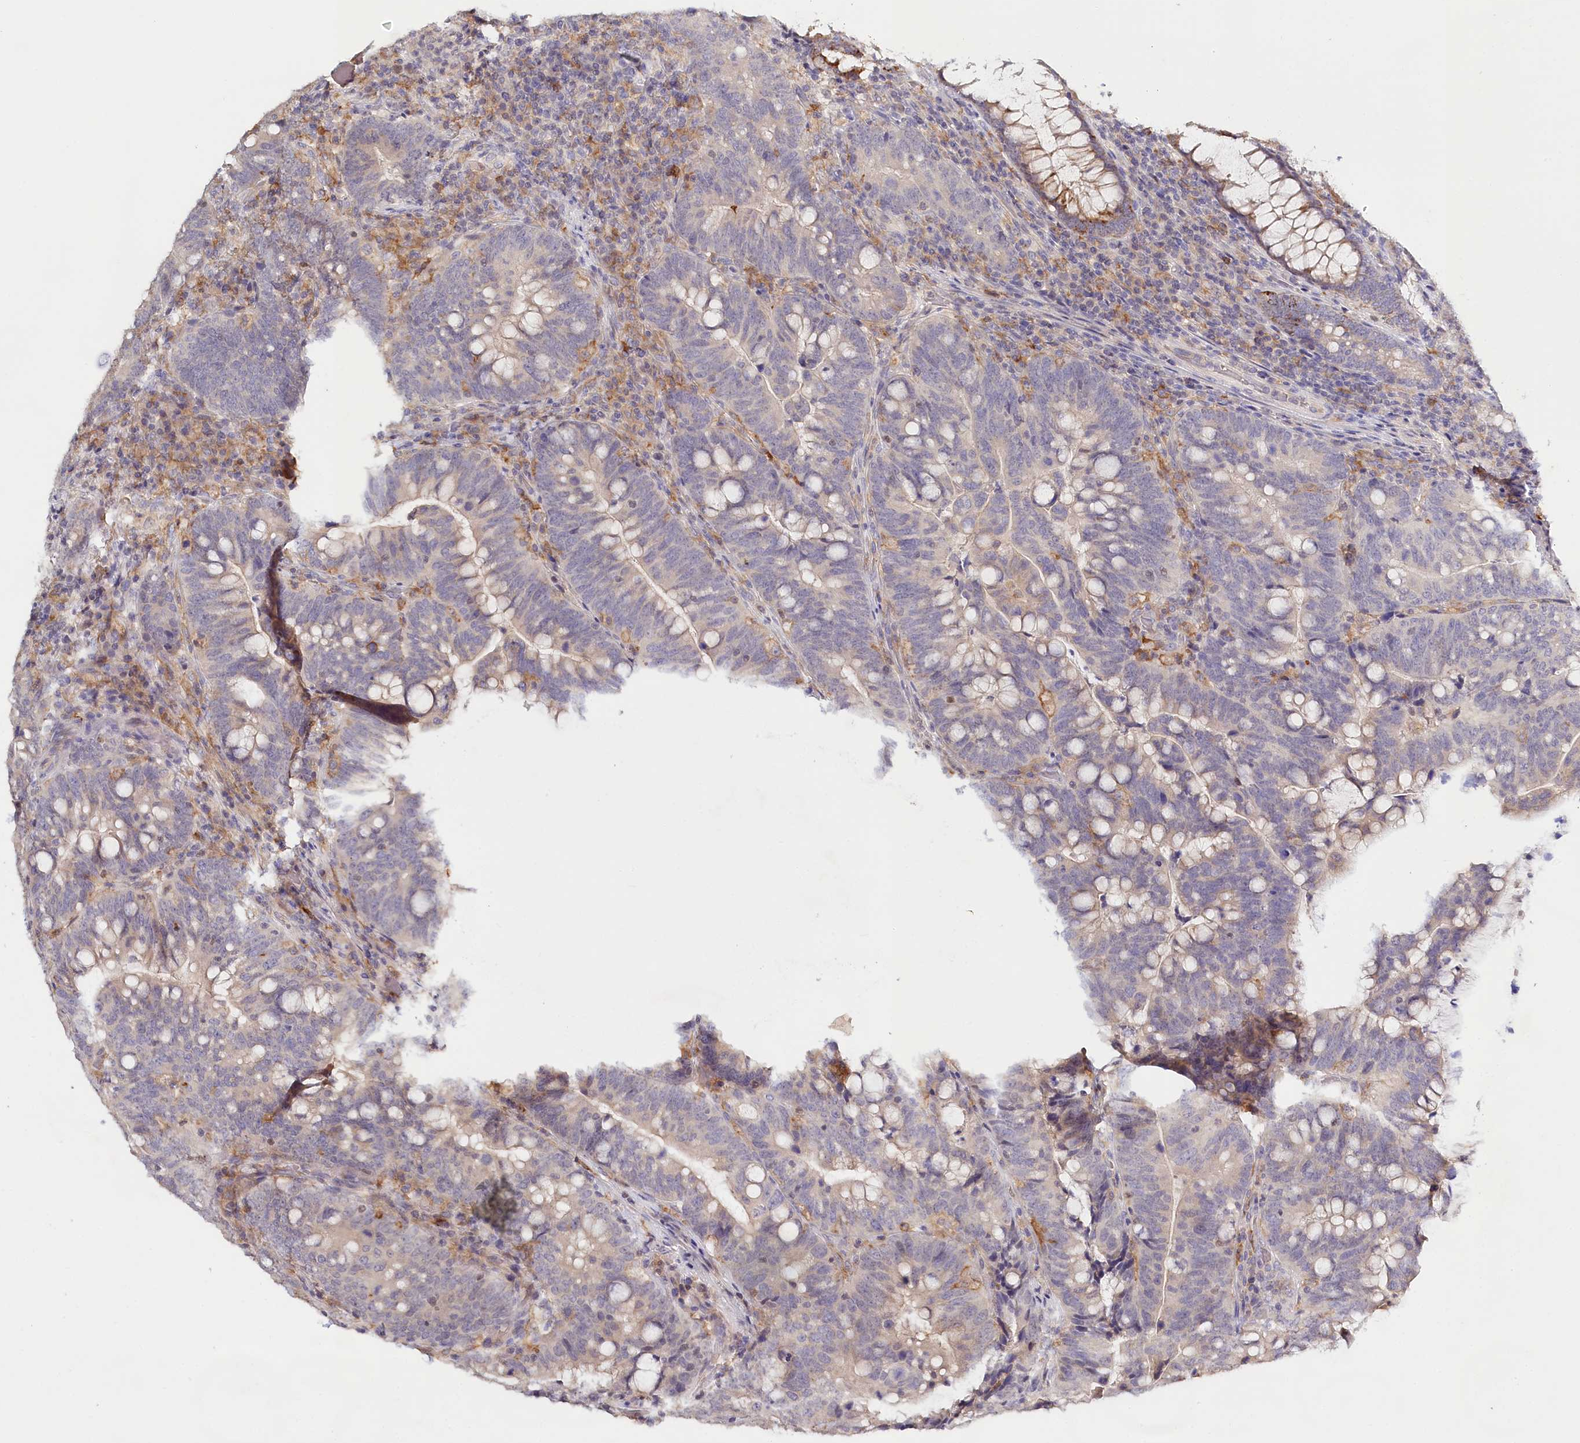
{"staining": {"intensity": "negative", "quantity": "none", "location": "none"}, "tissue": "colorectal cancer", "cell_type": "Tumor cells", "image_type": "cancer", "snomed": [{"axis": "morphology", "description": "Normal tissue, NOS"}, {"axis": "morphology", "description": "Adenocarcinoma, NOS"}, {"axis": "topography", "description": "Colon"}], "caption": "The immunohistochemistry (IHC) micrograph has no significant staining in tumor cells of colorectal cancer (adenocarcinoma) tissue.", "gene": "DAPK1", "patient": {"sex": "female", "age": 66}}